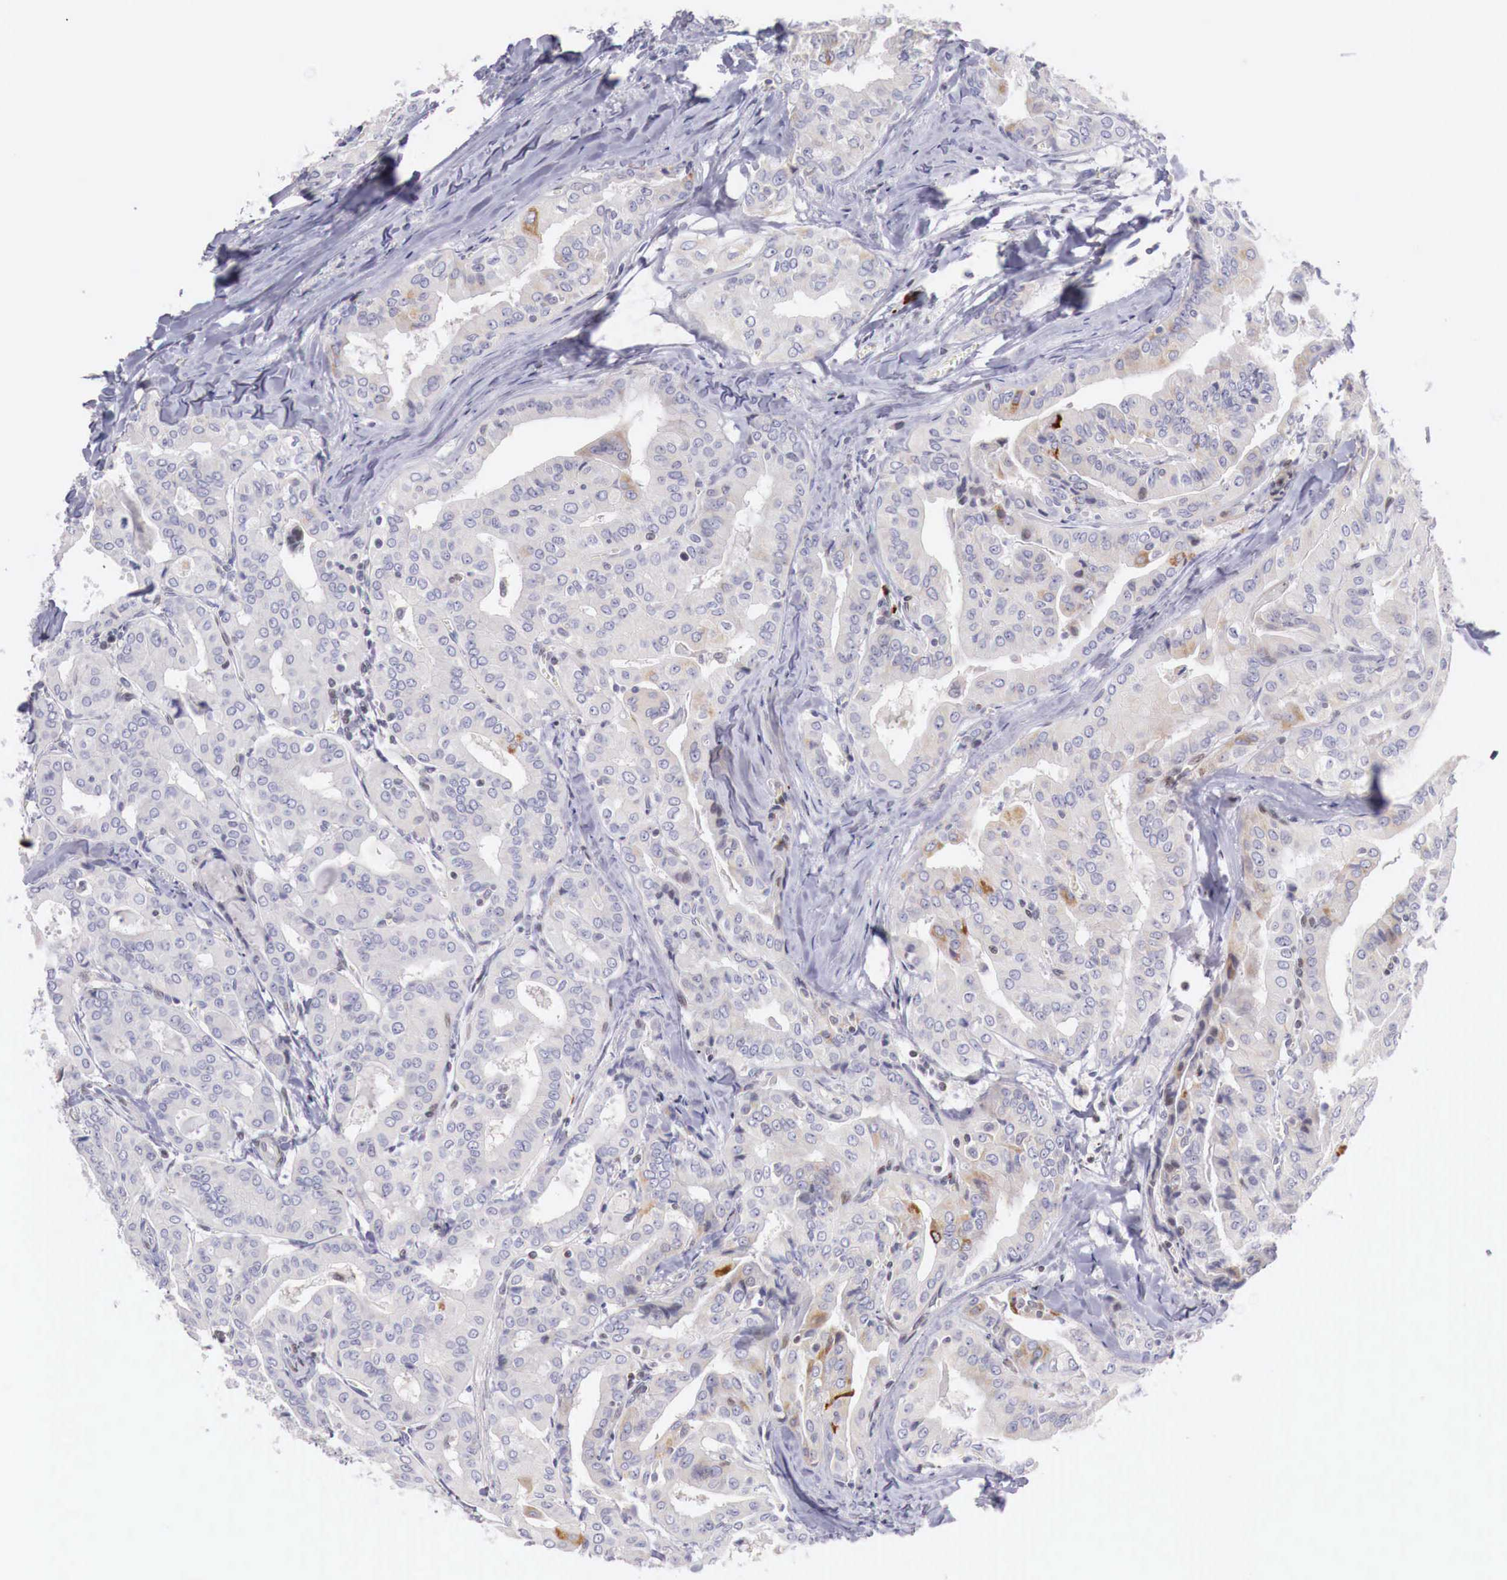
{"staining": {"intensity": "weak", "quantity": "25%-75%", "location": "none"}, "tissue": "thyroid cancer", "cell_type": "Tumor cells", "image_type": "cancer", "snomed": [{"axis": "morphology", "description": "Papillary adenocarcinoma, NOS"}, {"axis": "topography", "description": "Thyroid gland"}], "caption": "Immunohistochemistry photomicrograph of neoplastic tissue: human papillary adenocarcinoma (thyroid) stained using immunohistochemistry (IHC) exhibits low levels of weak protein expression localized specifically in the None of tumor cells, appearing as a None brown color.", "gene": "CLCN5", "patient": {"sex": "female", "age": 71}}